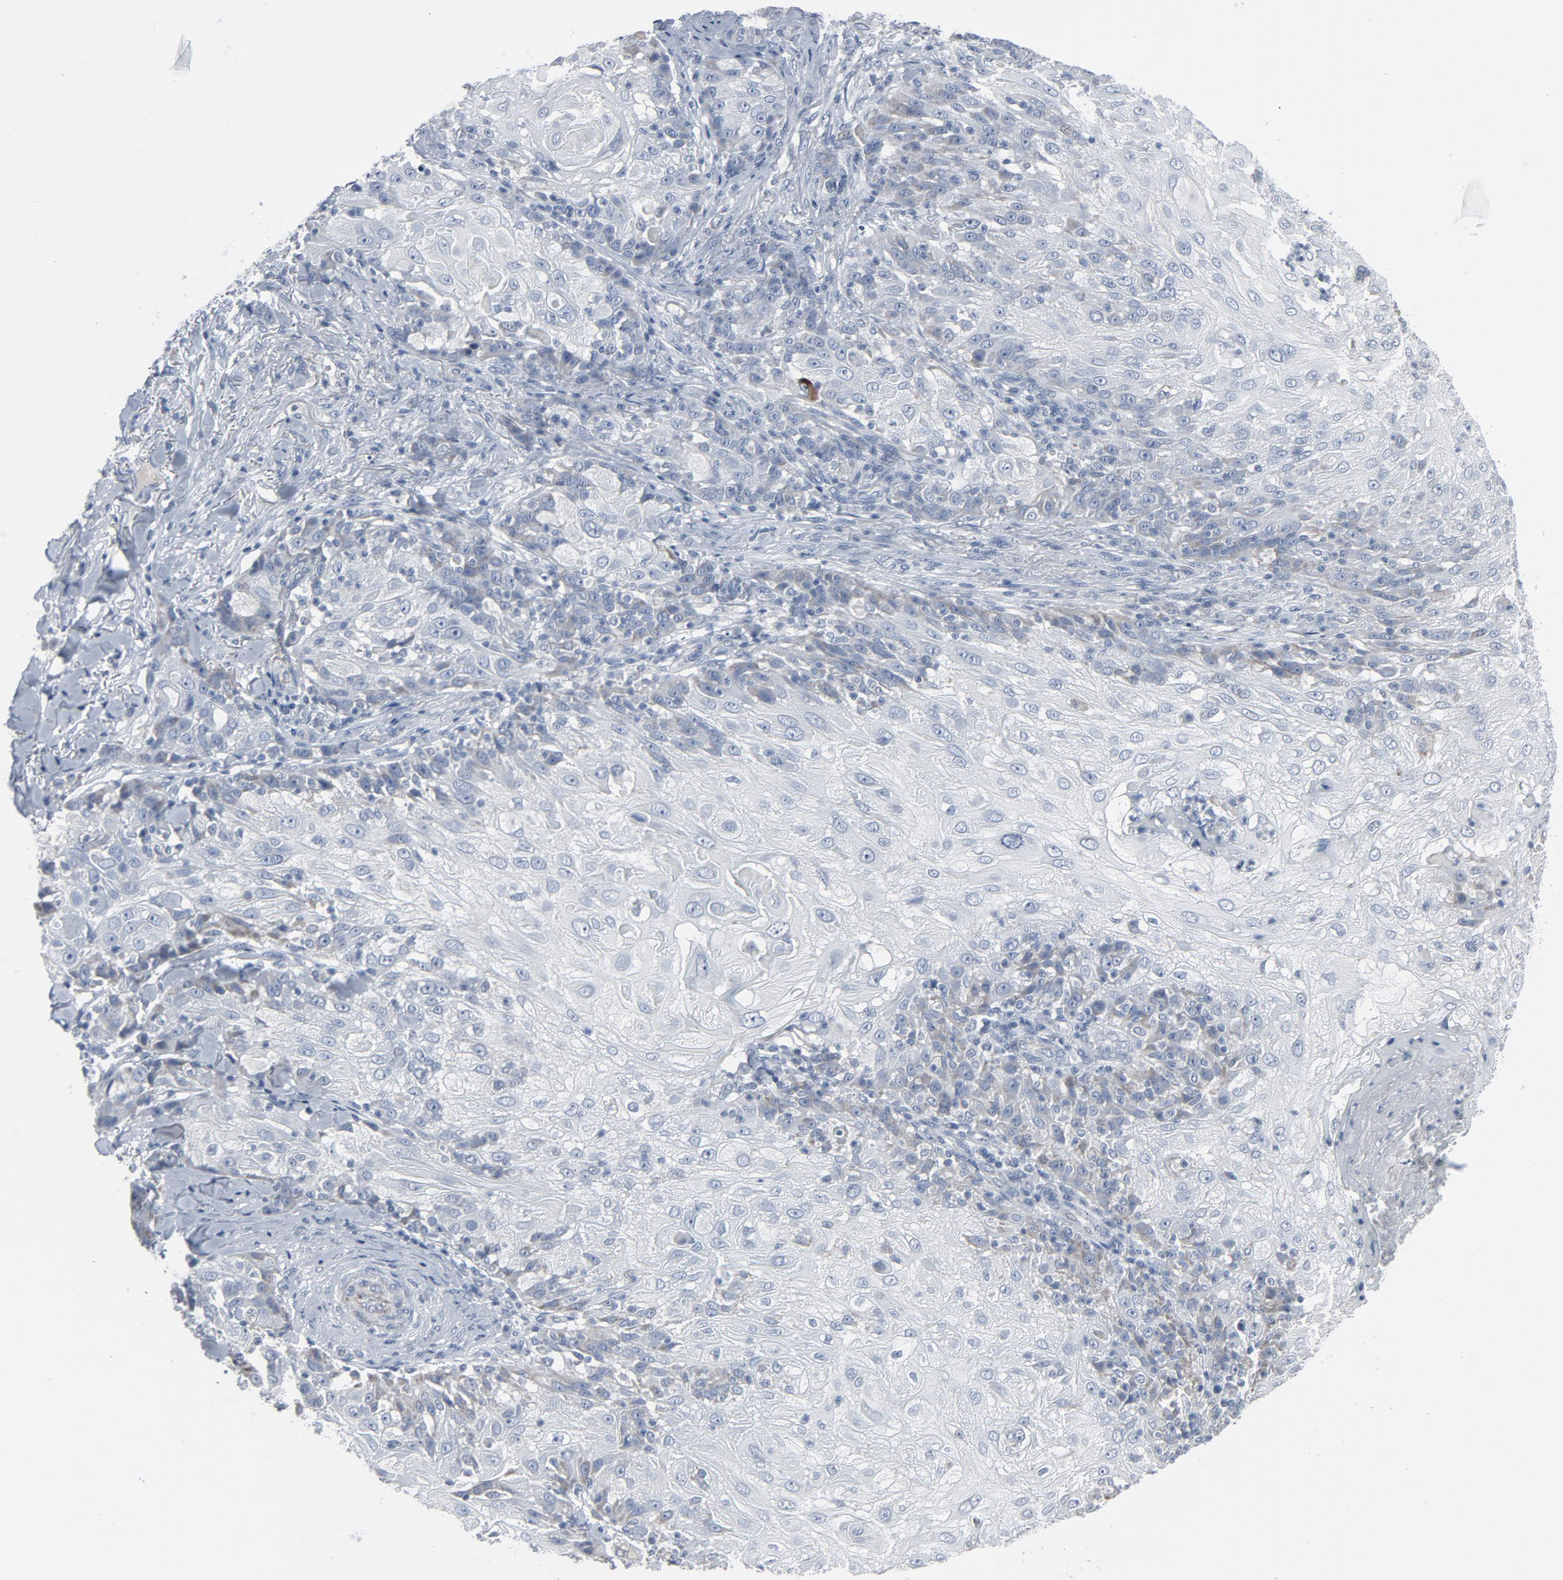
{"staining": {"intensity": "negative", "quantity": "none", "location": "none"}, "tissue": "skin cancer", "cell_type": "Tumor cells", "image_type": "cancer", "snomed": [{"axis": "morphology", "description": "Normal tissue, NOS"}, {"axis": "morphology", "description": "Squamous cell carcinoma, NOS"}, {"axis": "topography", "description": "Skin"}], "caption": "An immunohistochemistry histopathology image of squamous cell carcinoma (skin) is shown. There is no staining in tumor cells of squamous cell carcinoma (skin).", "gene": "GPX2", "patient": {"sex": "female", "age": 83}}